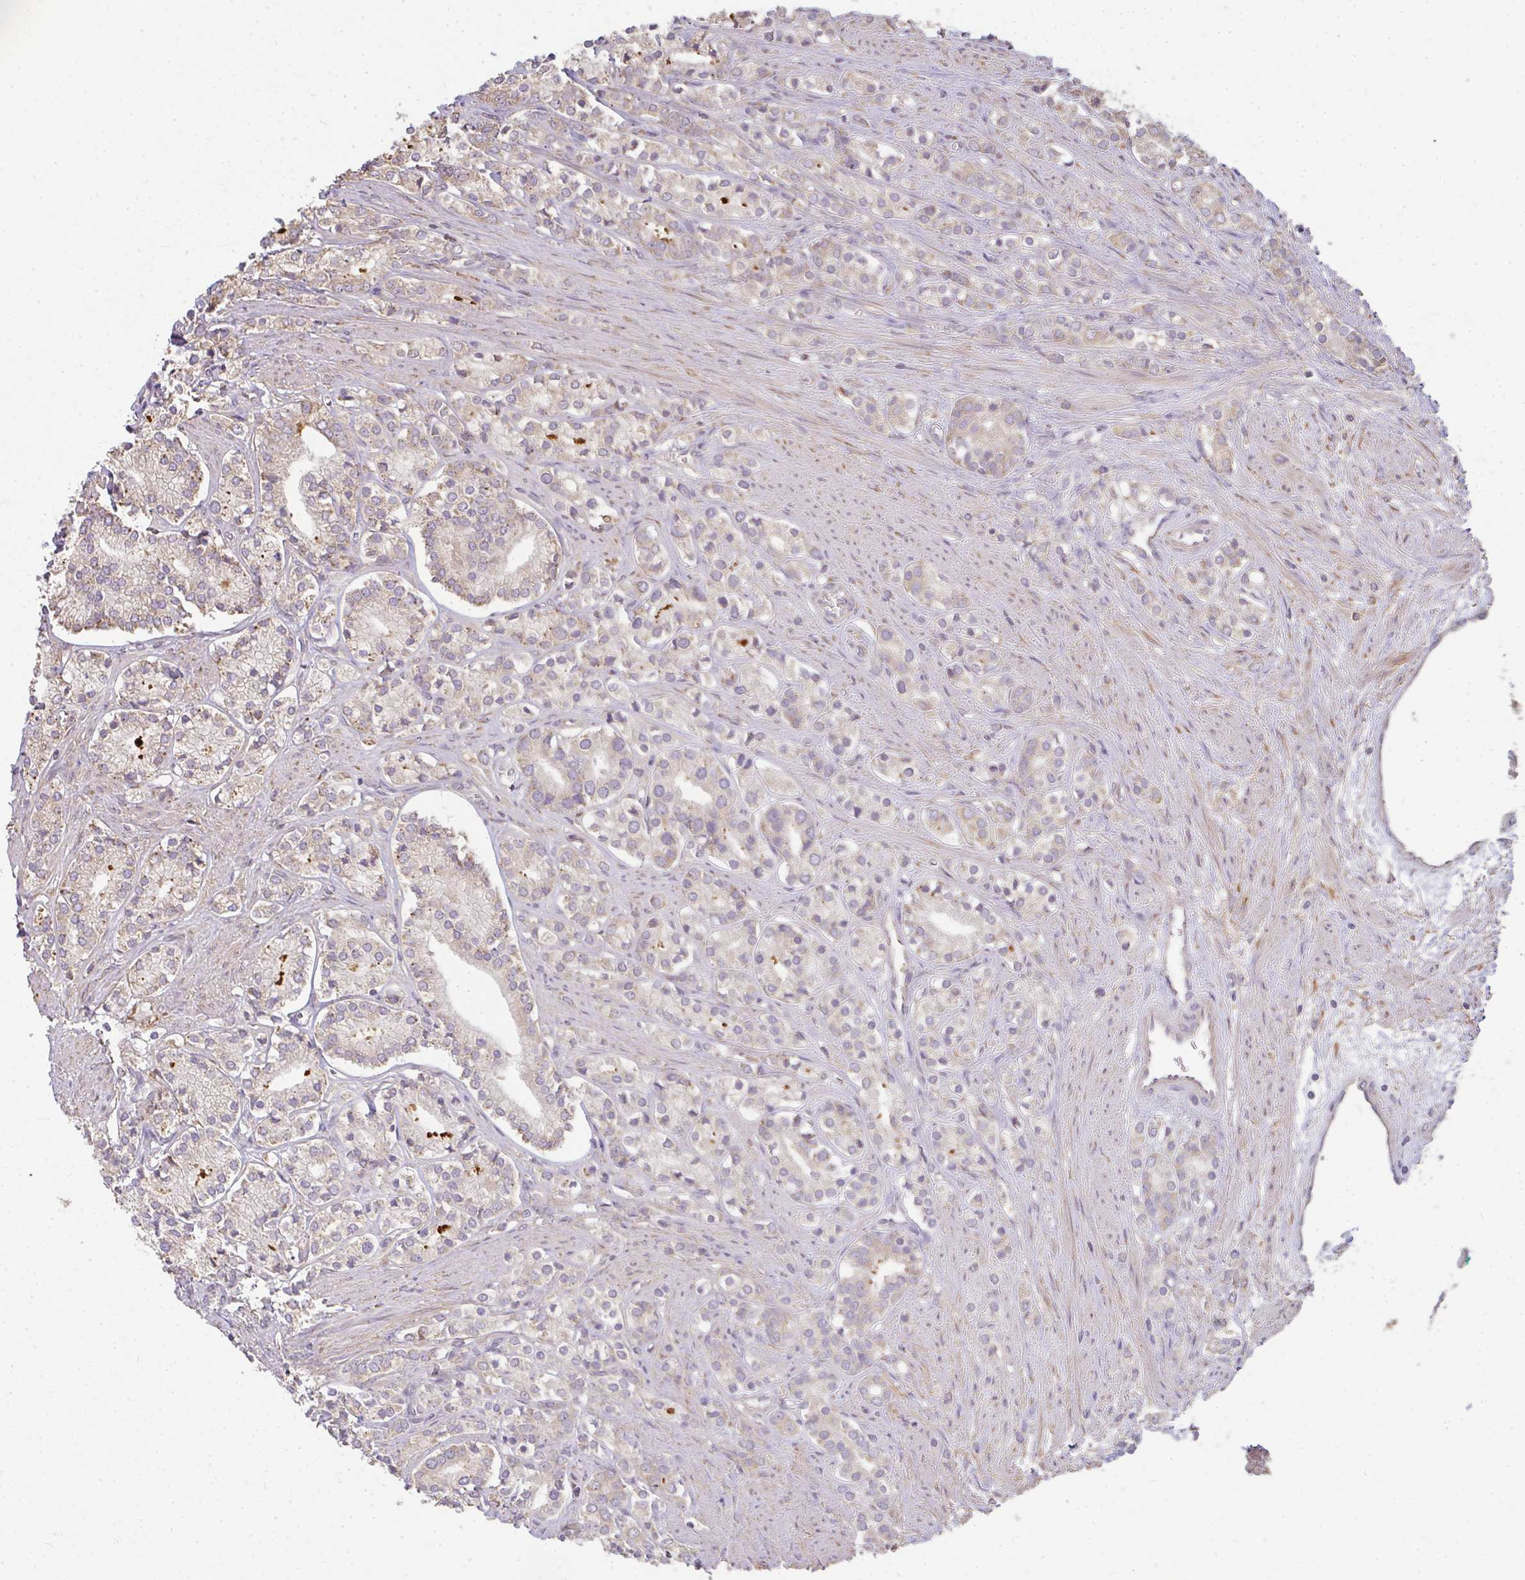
{"staining": {"intensity": "weak", "quantity": "<25%", "location": "cytoplasmic/membranous"}, "tissue": "prostate cancer", "cell_type": "Tumor cells", "image_type": "cancer", "snomed": [{"axis": "morphology", "description": "Adenocarcinoma, High grade"}, {"axis": "topography", "description": "Prostate"}], "caption": "Human high-grade adenocarcinoma (prostate) stained for a protein using immunohistochemistry (IHC) reveals no staining in tumor cells.", "gene": "BRINP3", "patient": {"sex": "male", "age": 58}}